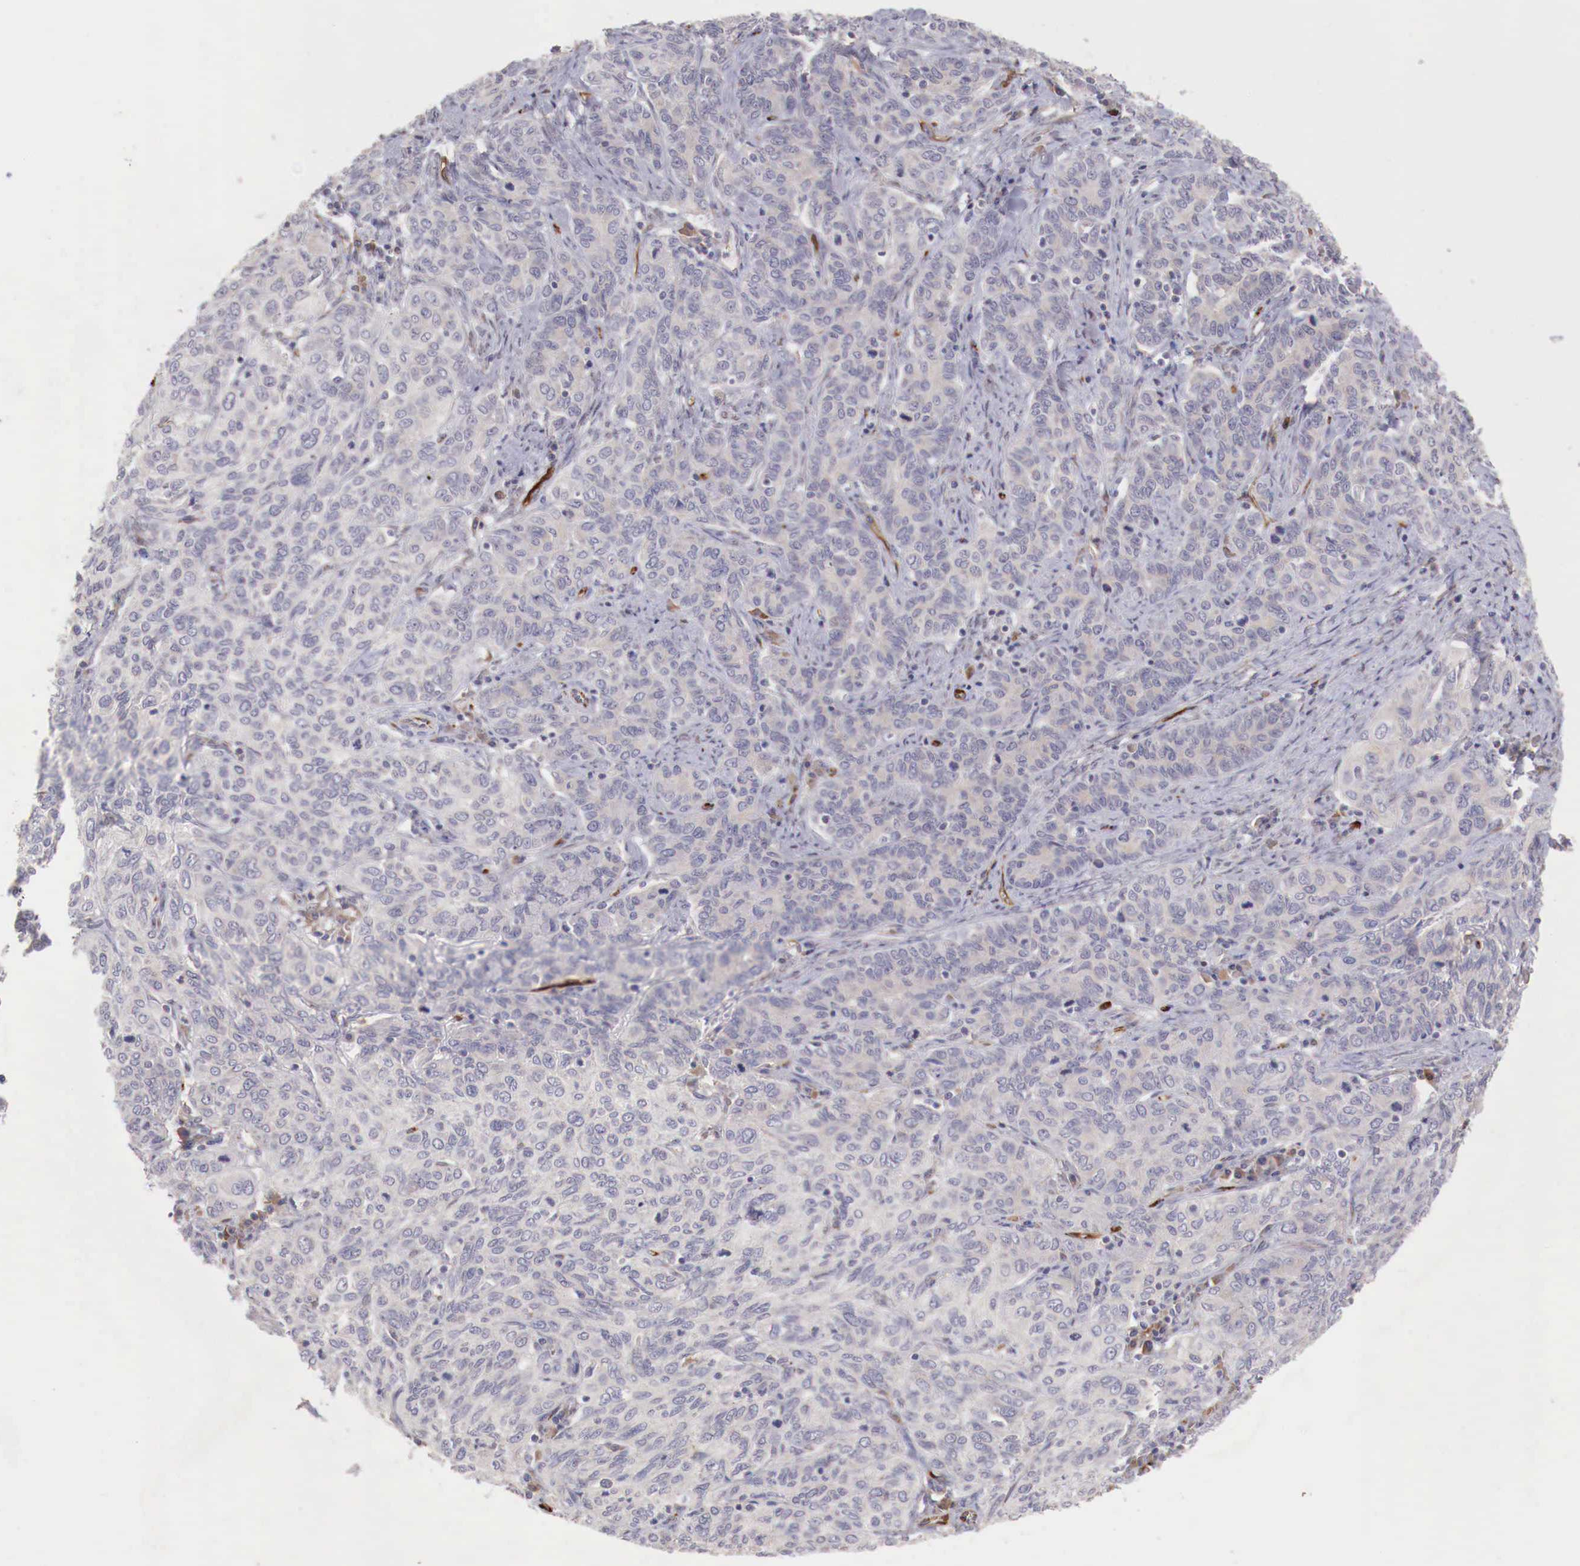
{"staining": {"intensity": "negative", "quantity": "none", "location": "none"}, "tissue": "cervical cancer", "cell_type": "Tumor cells", "image_type": "cancer", "snomed": [{"axis": "morphology", "description": "Squamous cell carcinoma, NOS"}, {"axis": "topography", "description": "Cervix"}], "caption": "Immunohistochemistry (IHC) photomicrograph of neoplastic tissue: cervical cancer stained with DAB exhibits no significant protein positivity in tumor cells. (DAB (3,3'-diaminobenzidine) immunohistochemistry (IHC), high magnification).", "gene": "WT1", "patient": {"sex": "female", "age": 38}}